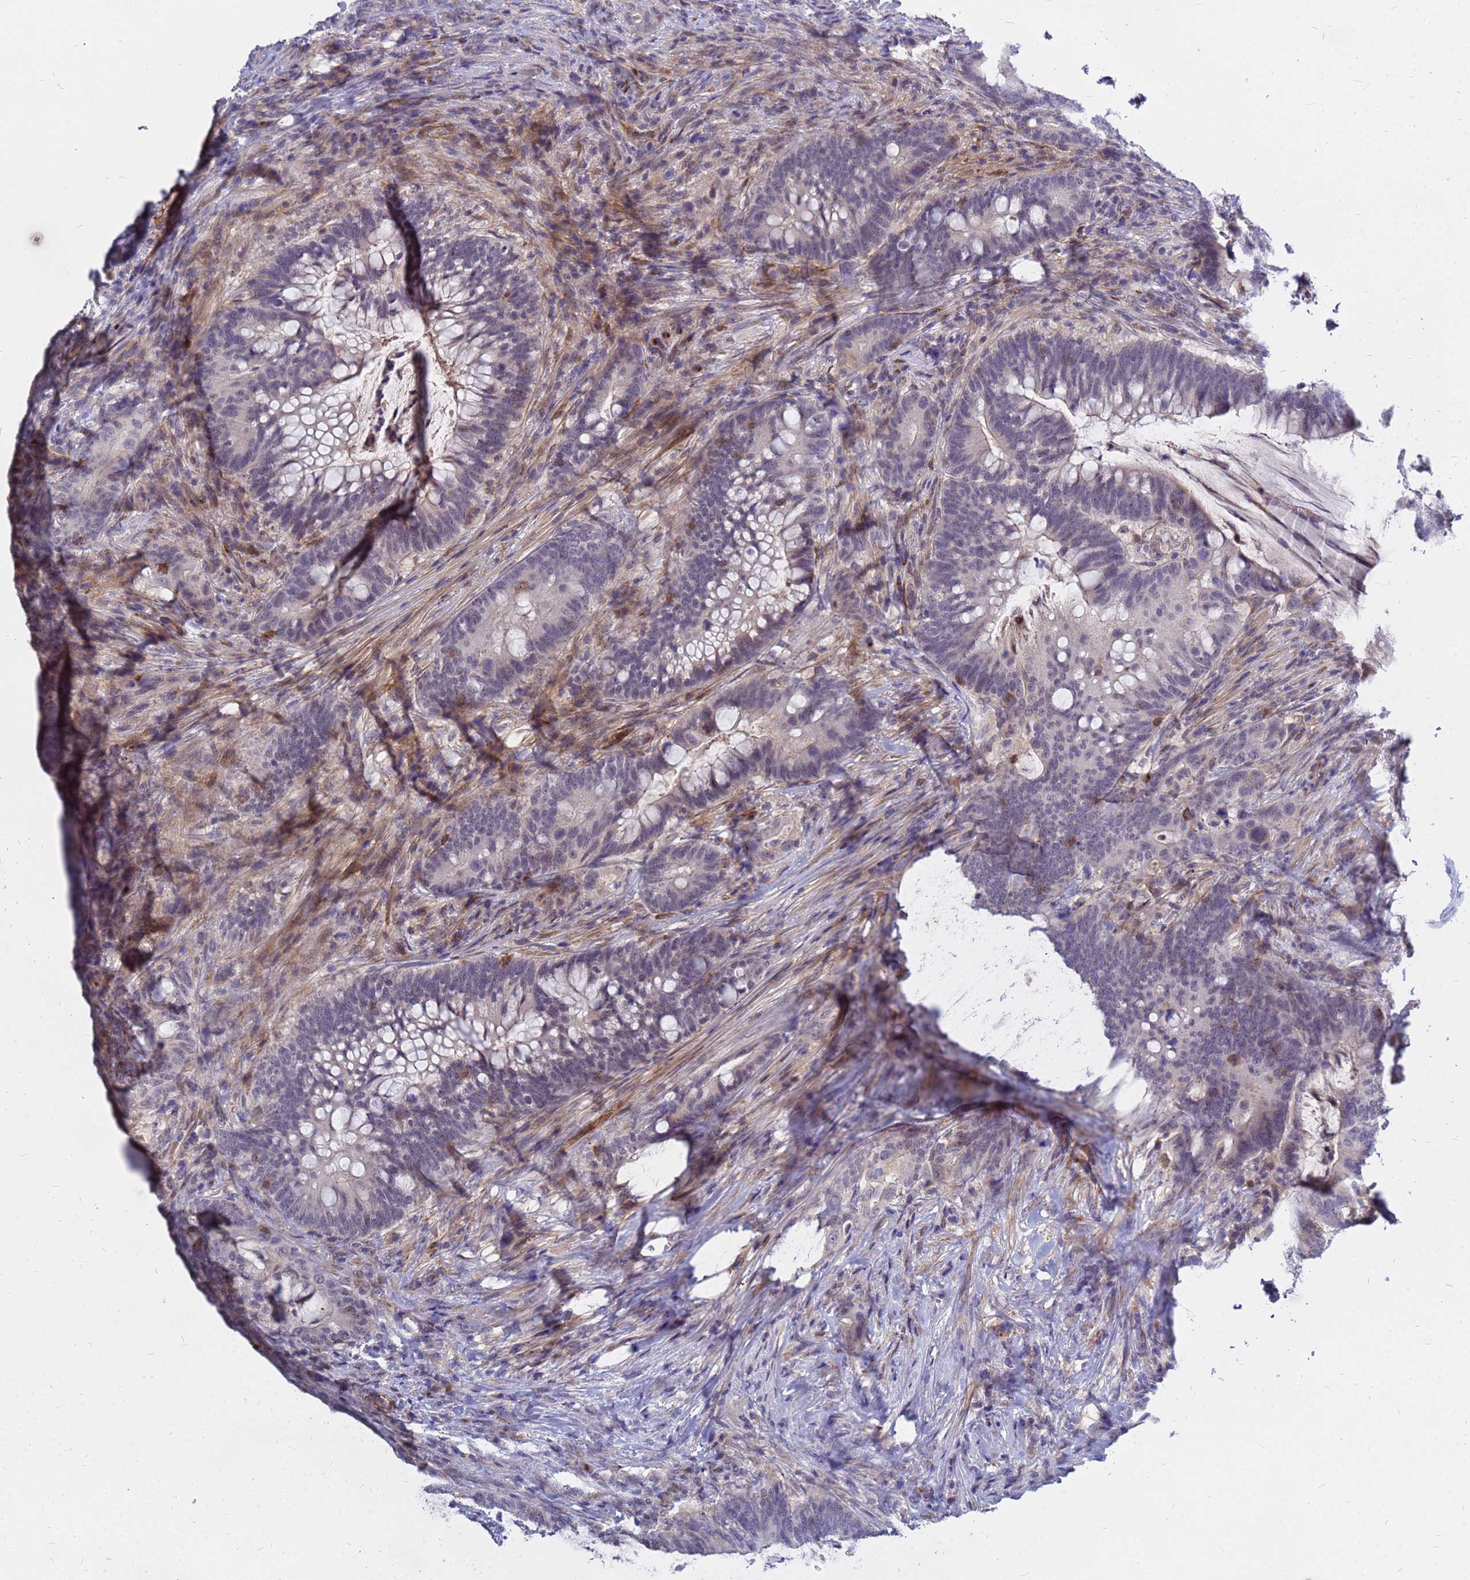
{"staining": {"intensity": "weak", "quantity": "<25%", "location": "nuclear"}, "tissue": "colorectal cancer", "cell_type": "Tumor cells", "image_type": "cancer", "snomed": [{"axis": "morphology", "description": "Adenocarcinoma, NOS"}, {"axis": "topography", "description": "Colon"}], "caption": "Protein analysis of colorectal cancer (adenocarcinoma) displays no significant expression in tumor cells.", "gene": "SRGAP3", "patient": {"sex": "female", "age": 66}}